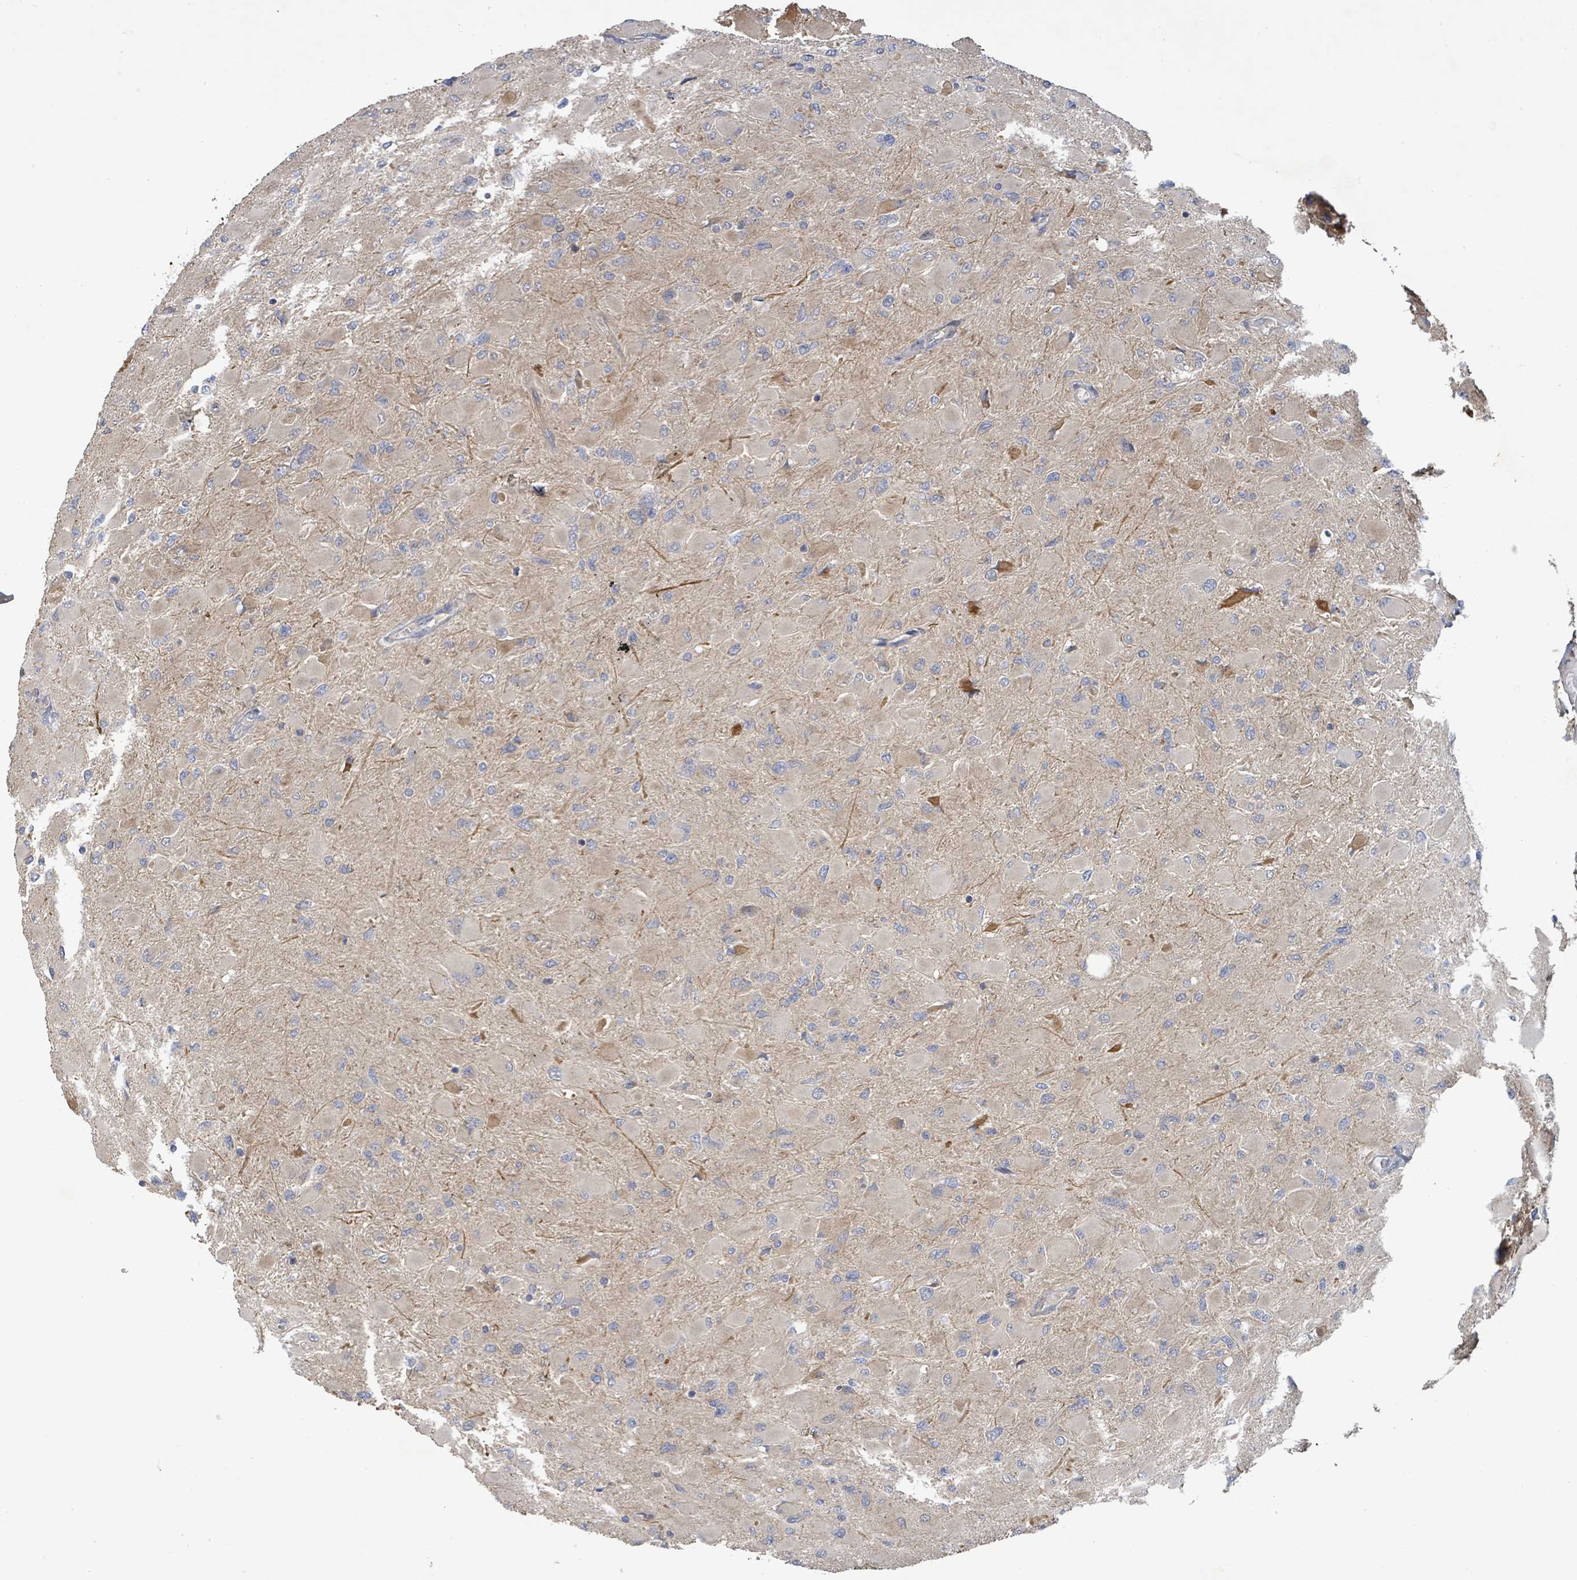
{"staining": {"intensity": "negative", "quantity": "none", "location": "none"}, "tissue": "glioma", "cell_type": "Tumor cells", "image_type": "cancer", "snomed": [{"axis": "morphology", "description": "Glioma, malignant, High grade"}, {"axis": "topography", "description": "Cerebral cortex"}], "caption": "This image is of glioma stained with IHC to label a protein in brown with the nuclei are counter-stained blue. There is no positivity in tumor cells.", "gene": "STARD4", "patient": {"sex": "female", "age": 36}}